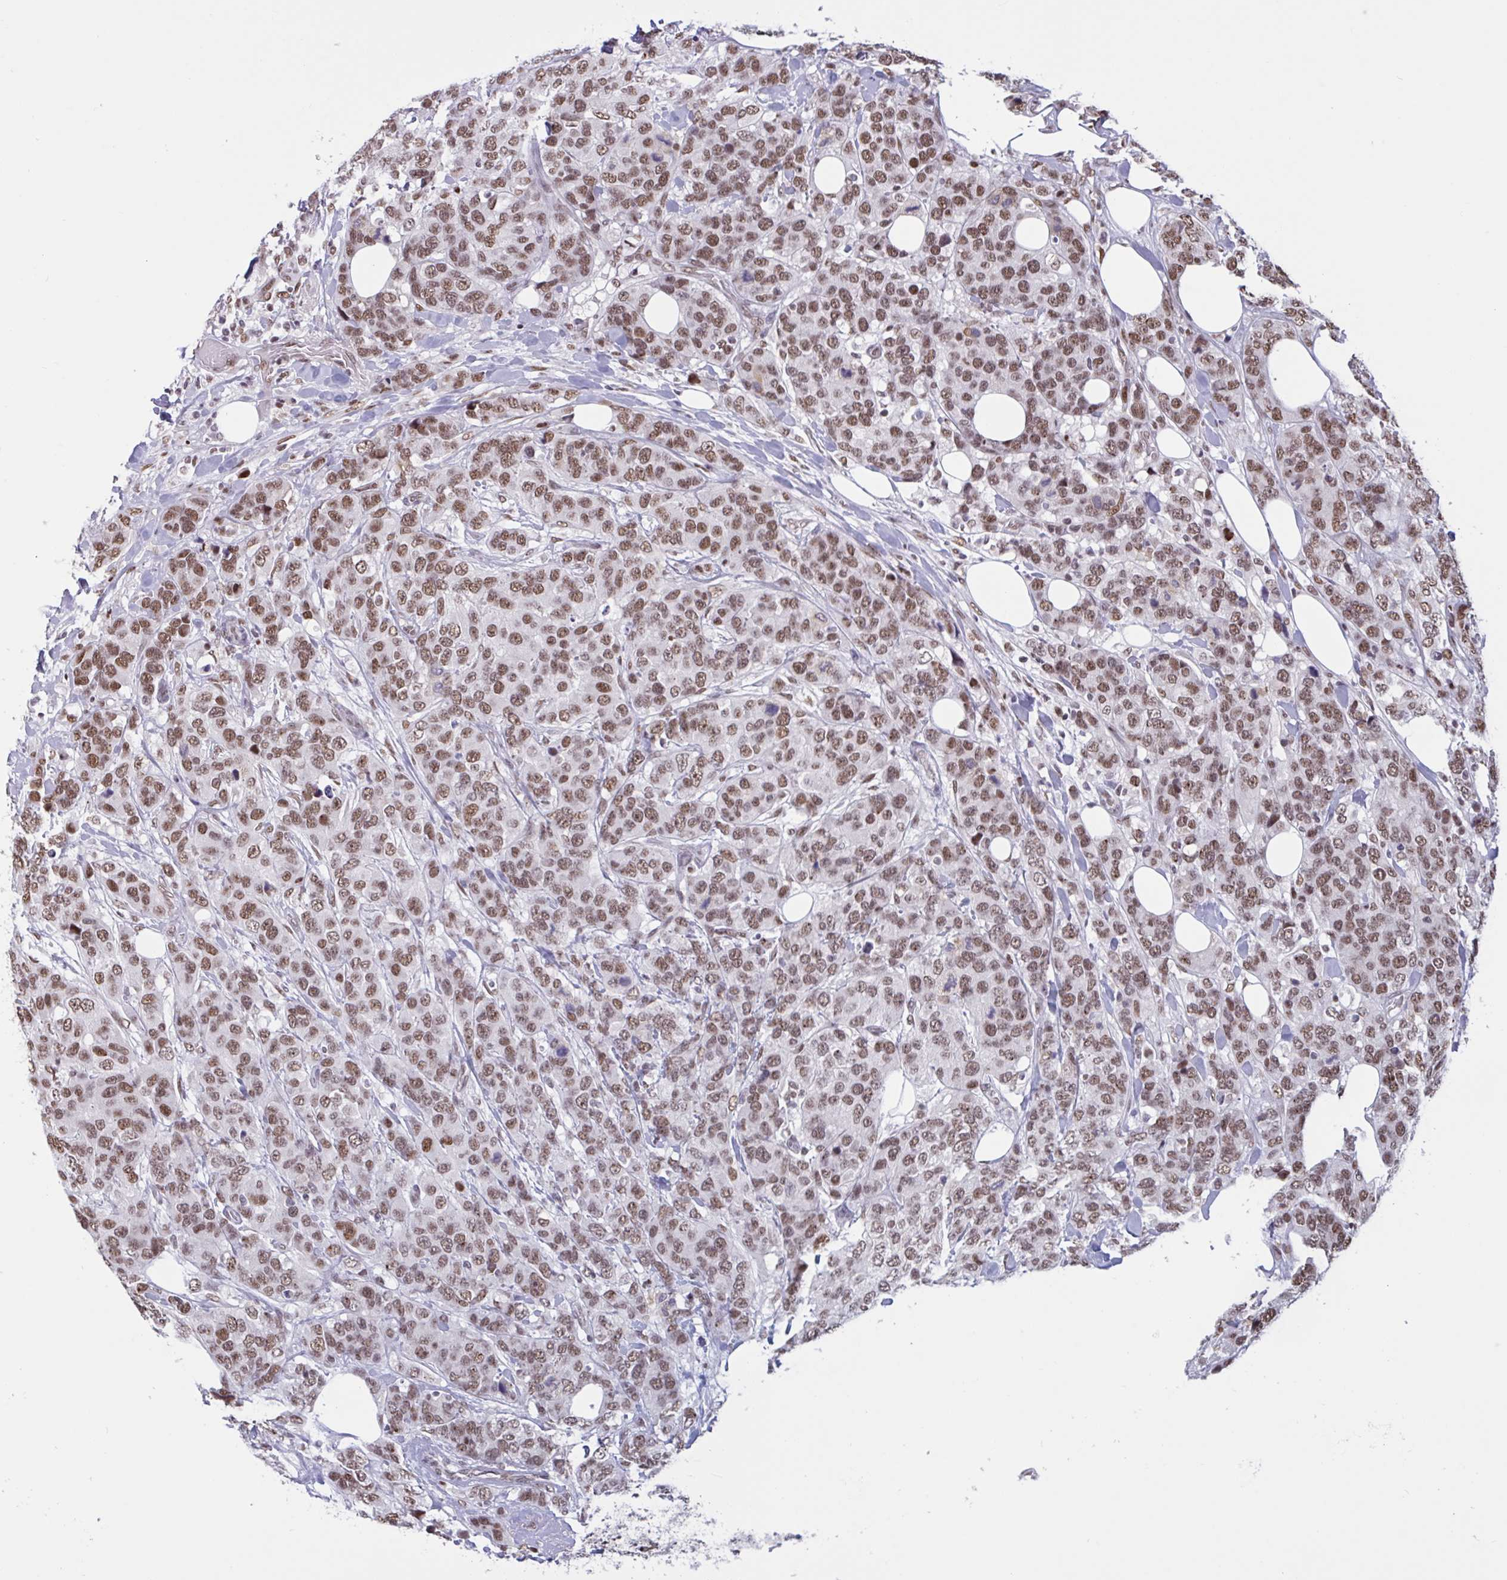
{"staining": {"intensity": "moderate", "quantity": ">75%", "location": "nuclear"}, "tissue": "breast cancer", "cell_type": "Tumor cells", "image_type": "cancer", "snomed": [{"axis": "morphology", "description": "Lobular carcinoma"}, {"axis": "topography", "description": "Breast"}], "caption": "Breast cancer stained with a protein marker exhibits moderate staining in tumor cells.", "gene": "CBFA2T2", "patient": {"sex": "female", "age": 59}}